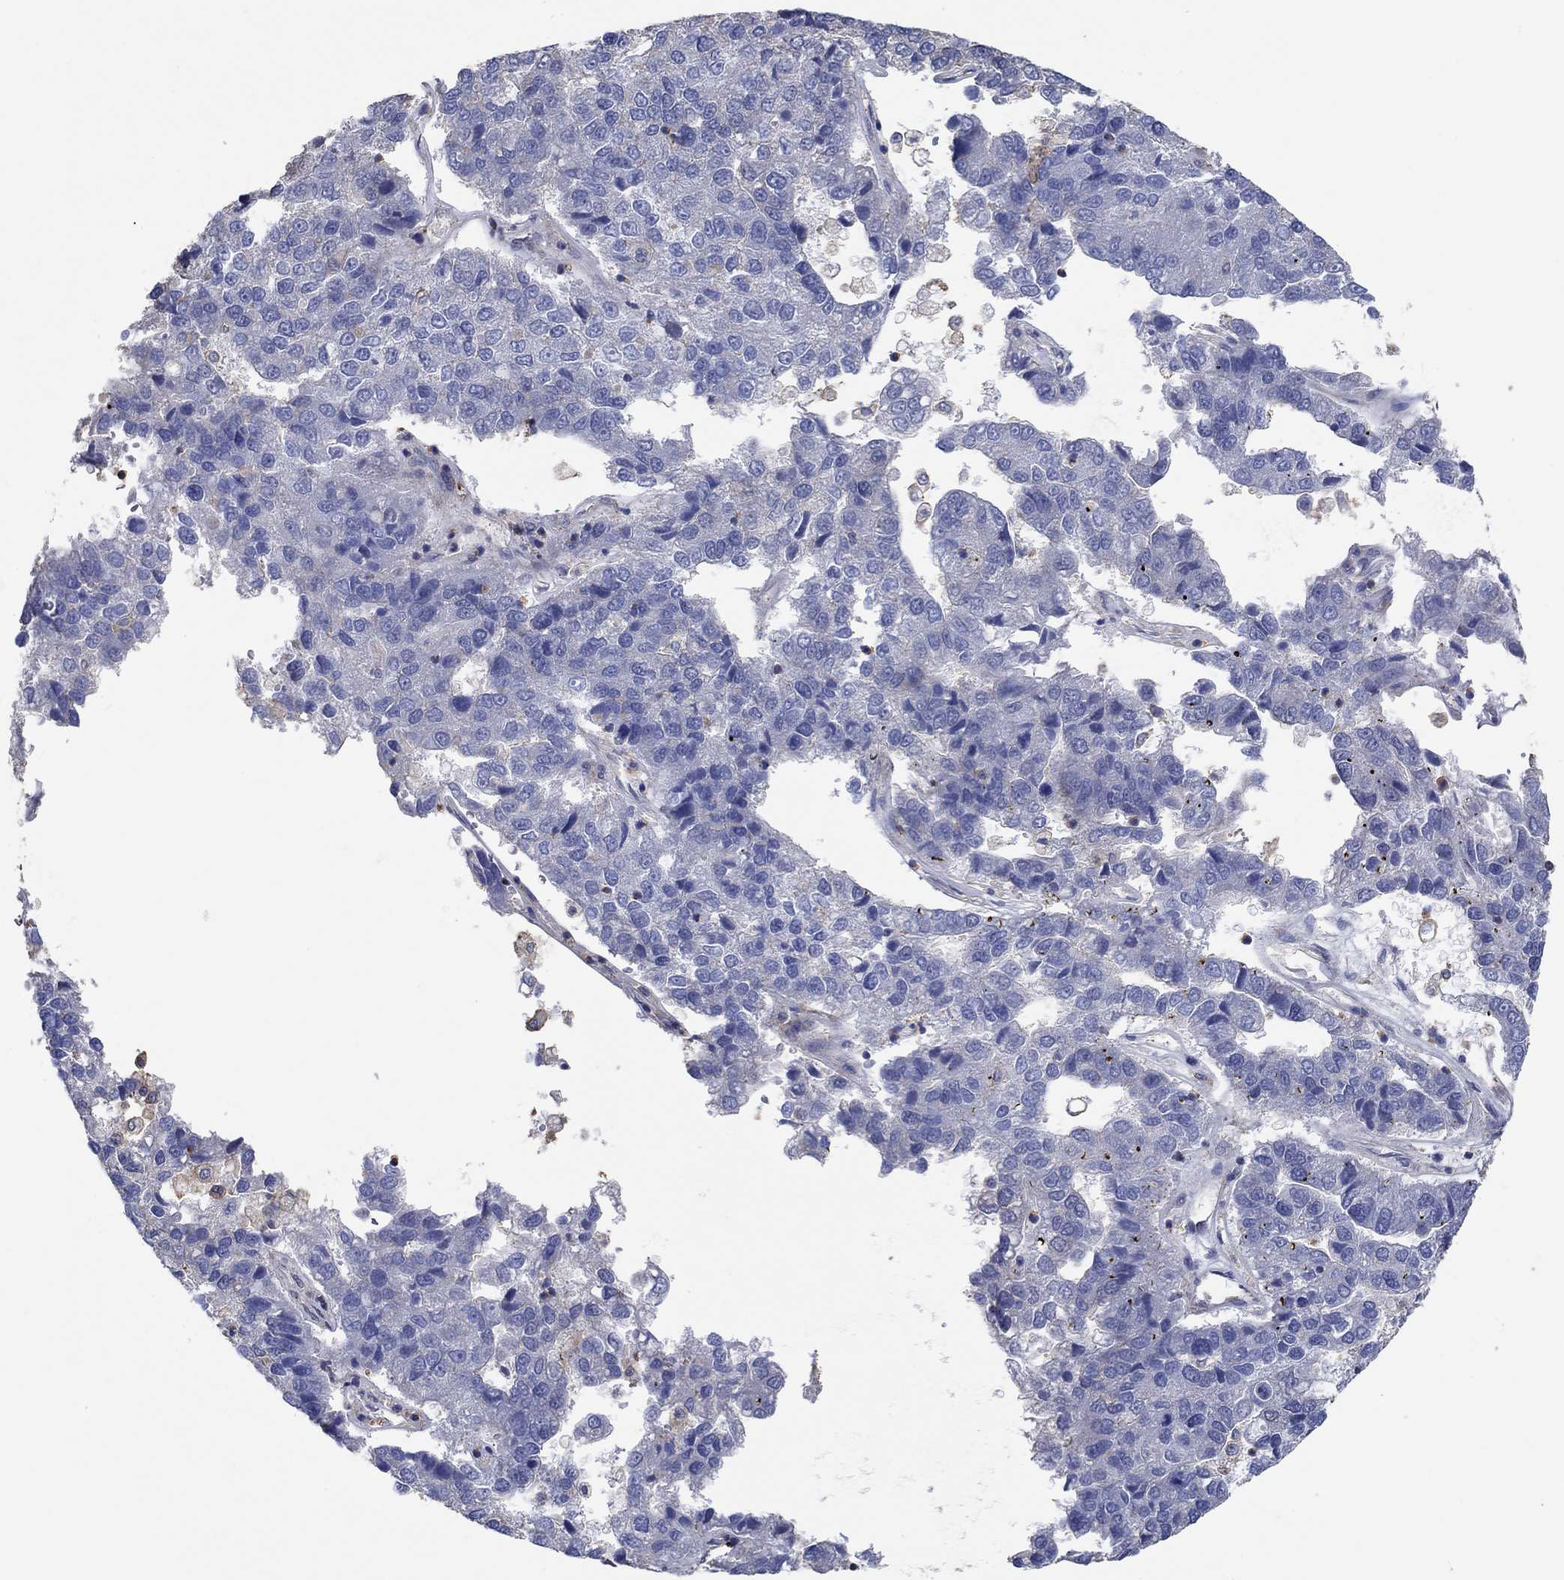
{"staining": {"intensity": "negative", "quantity": "none", "location": "none"}, "tissue": "pancreatic cancer", "cell_type": "Tumor cells", "image_type": "cancer", "snomed": [{"axis": "morphology", "description": "Adenocarcinoma, NOS"}, {"axis": "topography", "description": "Pancreas"}], "caption": "An immunohistochemistry (IHC) micrograph of pancreatic cancer is shown. There is no staining in tumor cells of pancreatic cancer. The staining is performed using DAB (3,3'-diaminobenzidine) brown chromogen with nuclei counter-stained in using hematoxylin.", "gene": "TNFAIP8L3", "patient": {"sex": "female", "age": 61}}